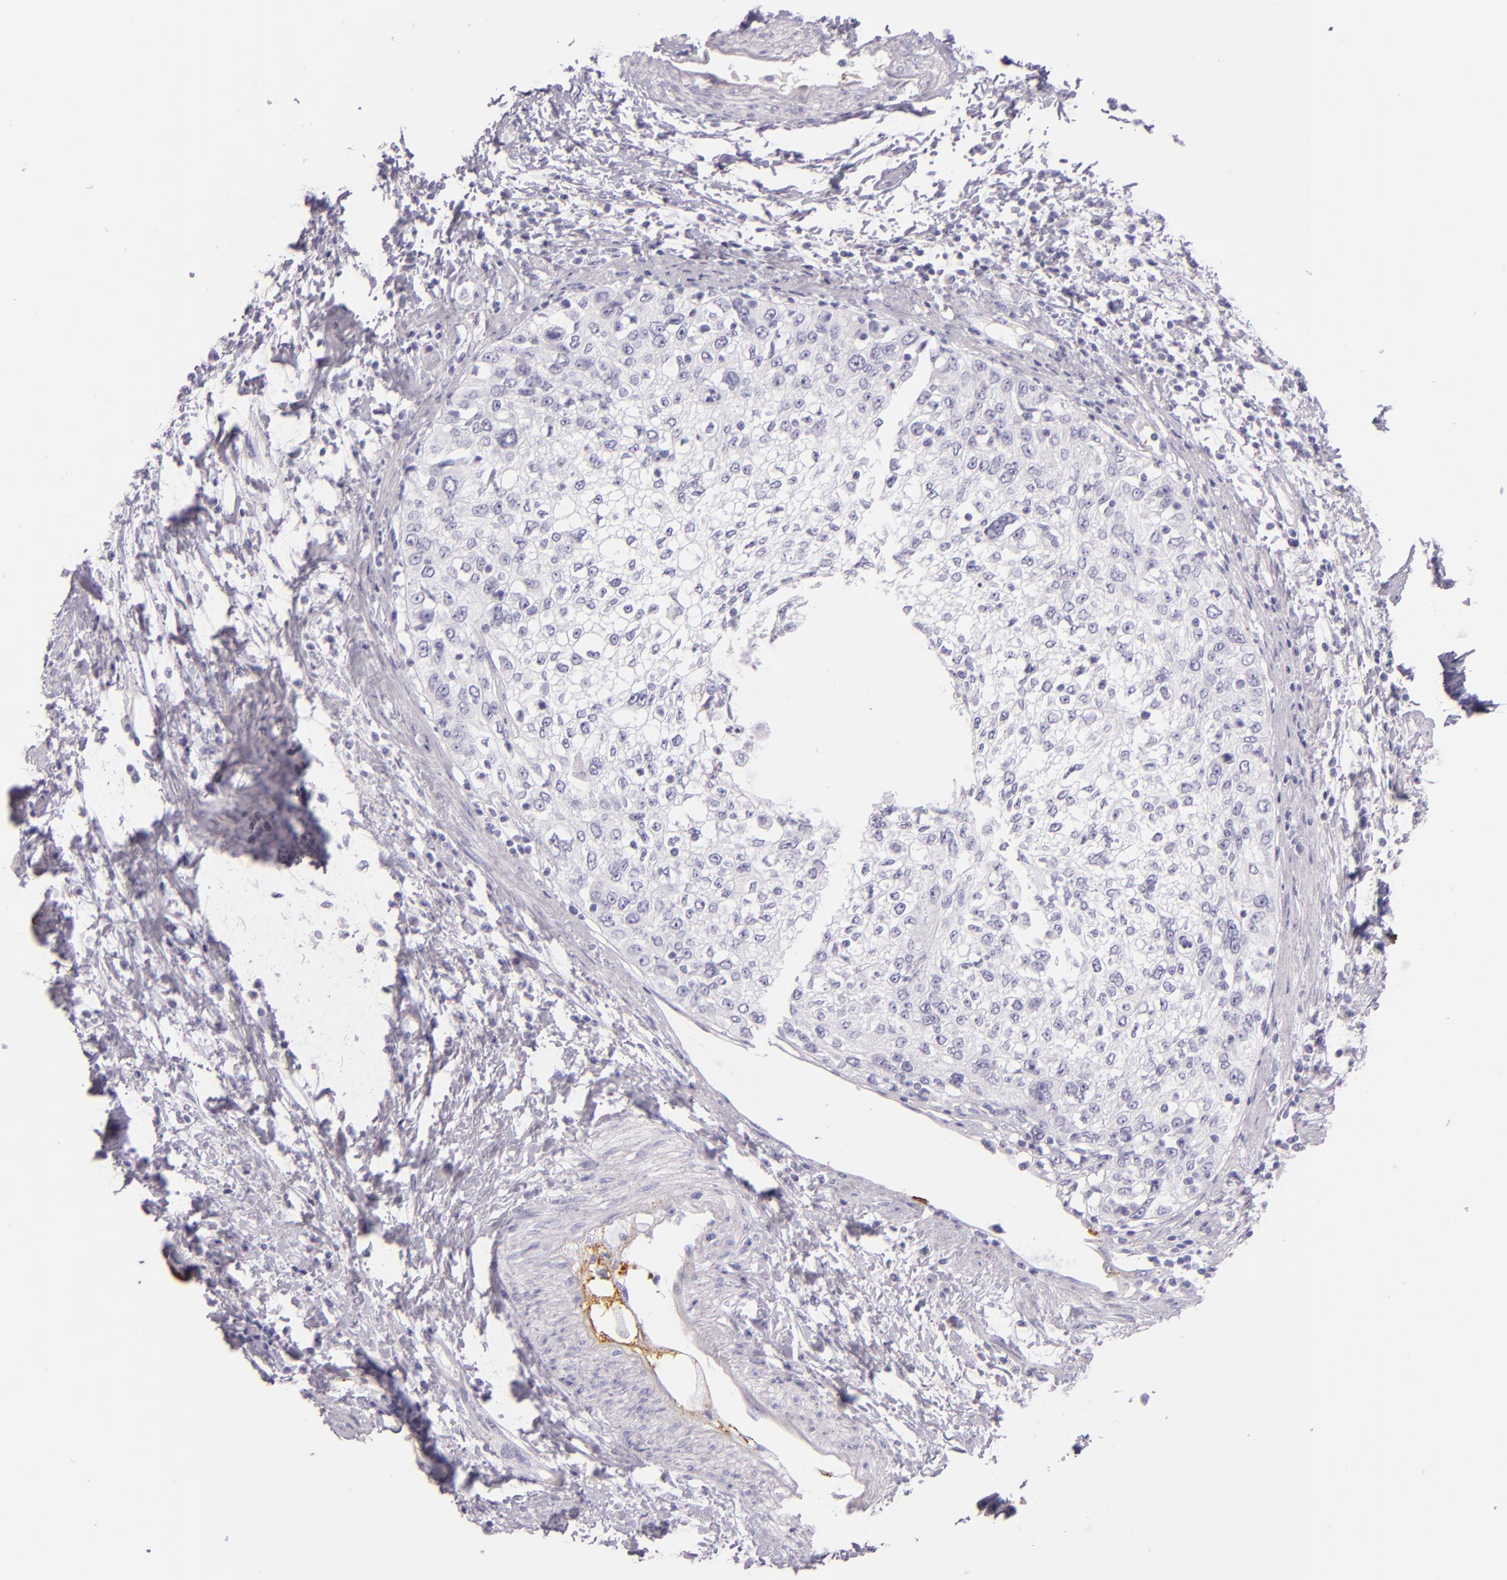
{"staining": {"intensity": "negative", "quantity": "none", "location": "none"}, "tissue": "cervical cancer", "cell_type": "Tumor cells", "image_type": "cancer", "snomed": [{"axis": "morphology", "description": "Squamous cell carcinoma, NOS"}, {"axis": "topography", "description": "Cervix"}], "caption": "Image shows no protein staining in tumor cells of cervical cancer tissue. The staining was performed using DAB to visualize the protein expression in brown, while the nuclei were stained in blue with hematoxylin (Magnification: 20x).", "gene": "SELP", "patient": {"sex": "female", "age": 57}}